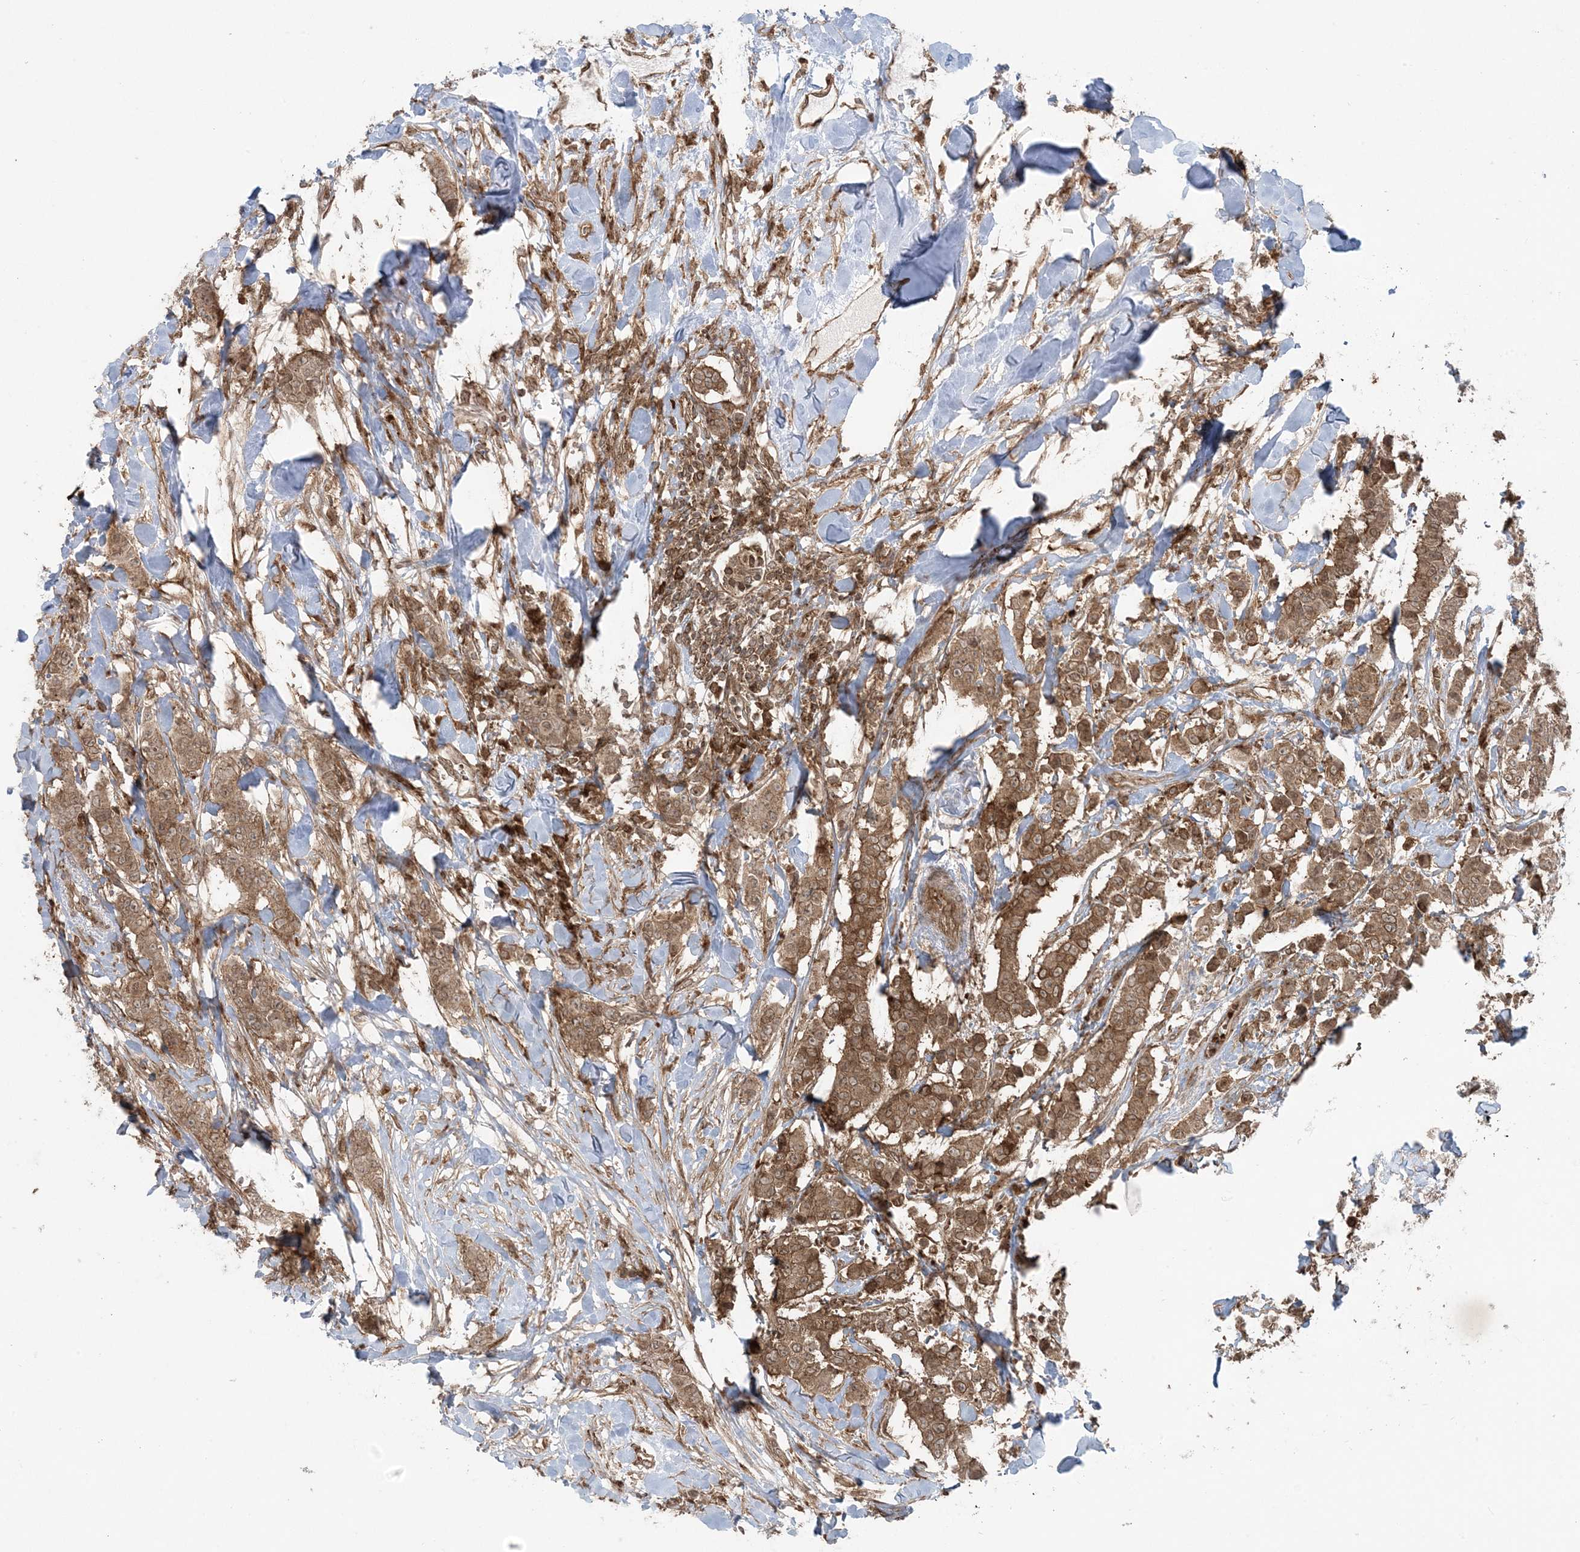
{"staining": {"intensity": "moderate", "quantity": ">75%", "location": "cytoplasmic/membranous"}, "tissue": "breast cancer", "cell_type": "Tumor cells", "image_type": "cancer", "snomed": [{"axis": "morphology", "description": "Duct carcinoma"}, {"axis": "topography", "description": "Breast"}], "caption": "Human breast invasive ductal carcinoma stained for a protein (brown) exhibits moderate cytoplasmic/membranous positive staining in about >75% of tumor cells.", "gene": "DDX19B", "patient": {"sex": "female", "age": 40}}